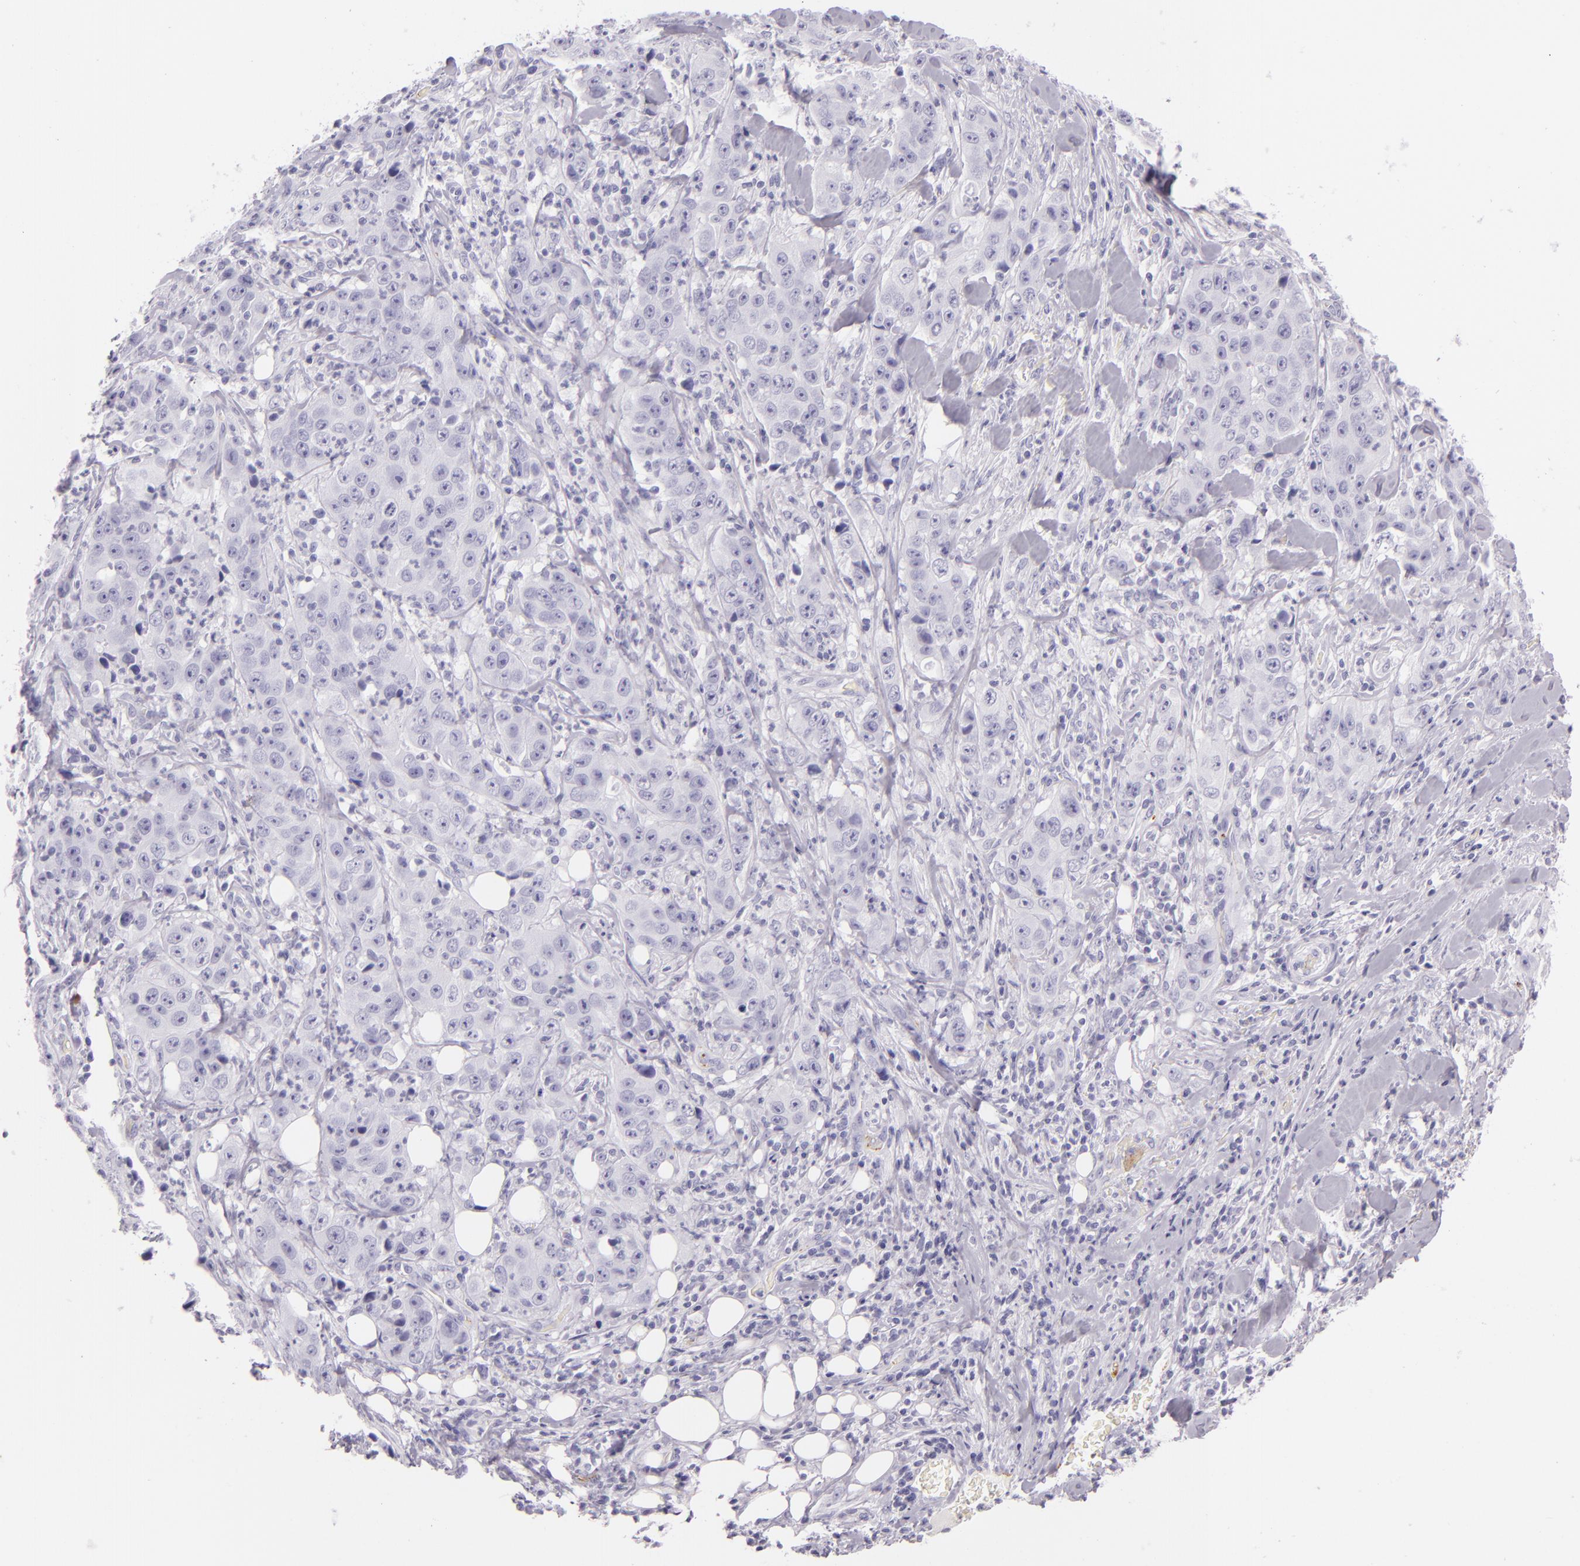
{"staining": {"intensity": "negative", "quantity": "none", "location": "none"}, "tissue": "lung cancer", "cell_type": "Tumor cells", "image_type": "cancer", "snomed": [{"axis": "morphology", "description": "Squamous cell carcinoma, NOS"}, {"axis": "topography", "description": "Lung"}], "caption": "An image of lung cancer stained for a protein exhibits no brown staining in tumor cells.", "gene": "SELP", "patient": {"sex": "male", "age": 64}}